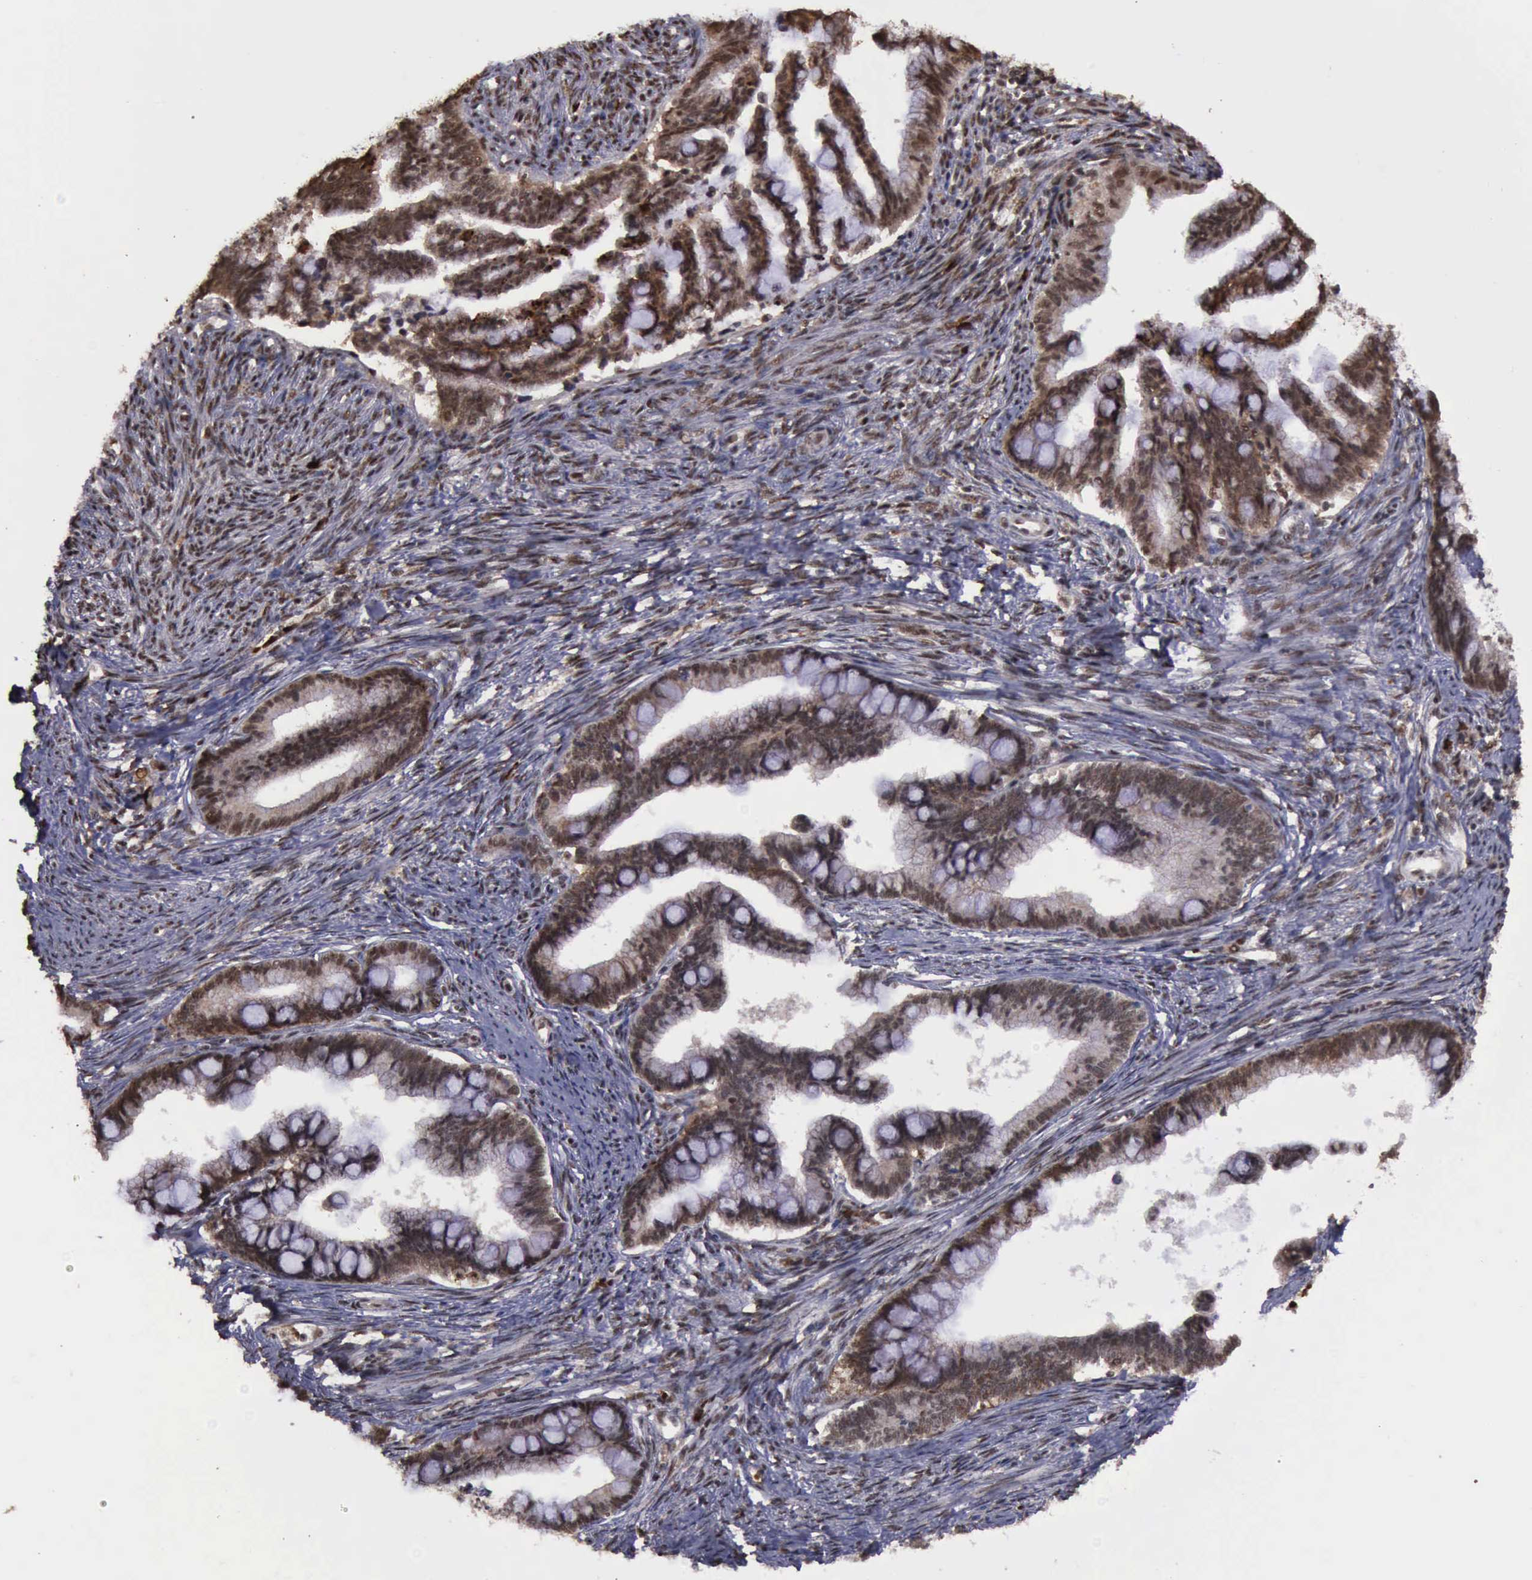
{"staining": {"intensity": "moderate", "quantity": ">75%", "location": "cytoplasmic/membranous,nuclear"}, "tissue": "cervical cancer", "cell_type": "Tumor cells", "image_type": "cancer", "snomed": [{"axis": "morphology", "description": "Adenocarcinoma, NOS"}, {"axis": "topography", "description": "Cervix"}], "caption": "Human cervical cancer stained for a protein (brown) exhibits moderate cytoplasmic/membranous and nuclear positive positivity in approximately >75% of tumor cells.", "gene": "TRMT2A", "patient": {"sex": "female", "age": 36}}